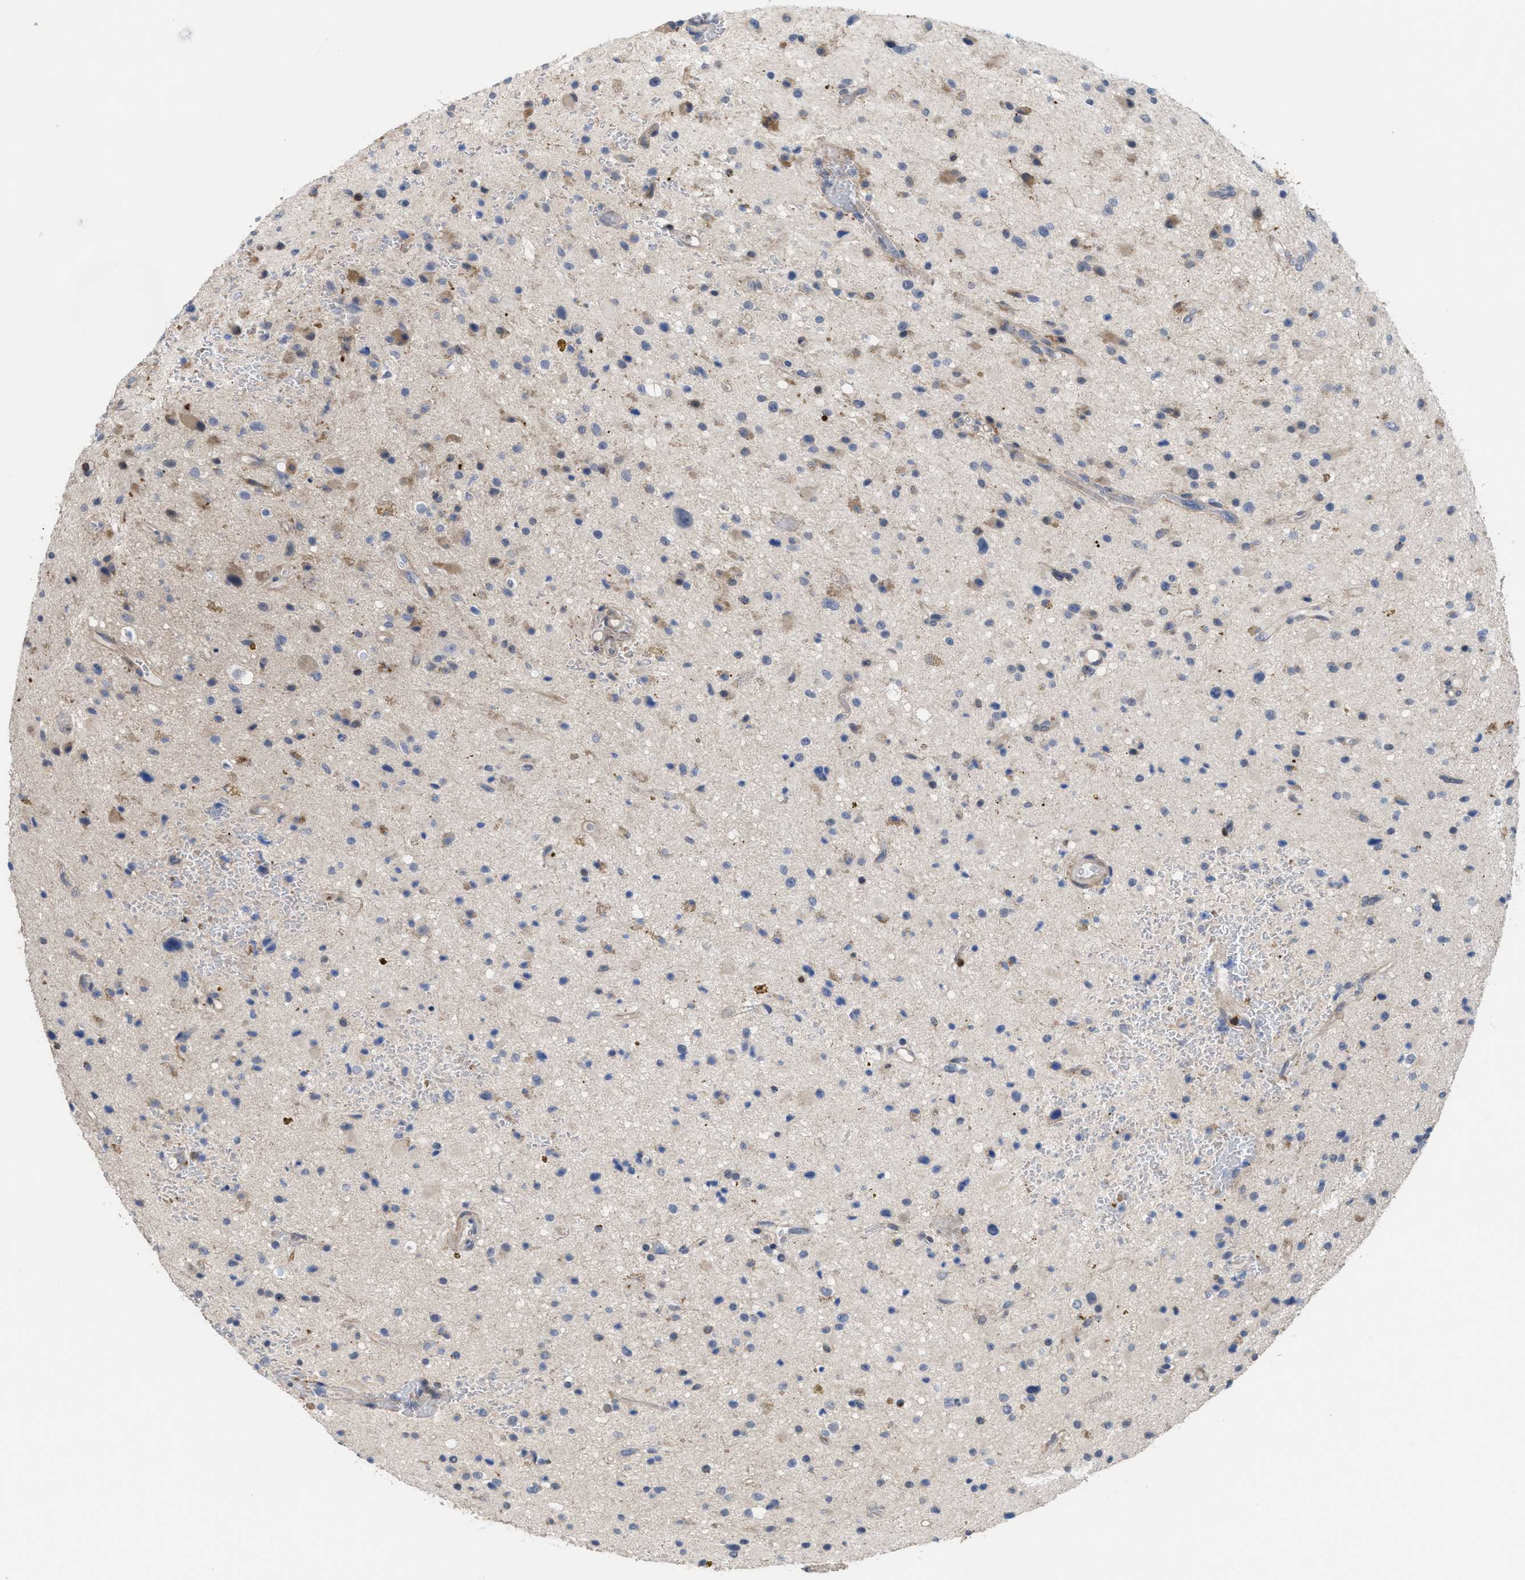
{"staining": {"intensity": "negative", "quantity": "none", "location": "none"}, "tissue": "glioma", "cell_type": "Tumor cells", "image_type": "cancer", "snomed": [{"axis": "morphology", "description": "Glioma, malignant, High grade"}, {"axis": "topography", "description": "Brain"}], "caption": "Immunohistochemical staining of human glioma shows no significant expression in tumor cells. Nuclei are stained in blue.", "gene": "PTPRE", "patient": {"sex": "male", "age": 33}}